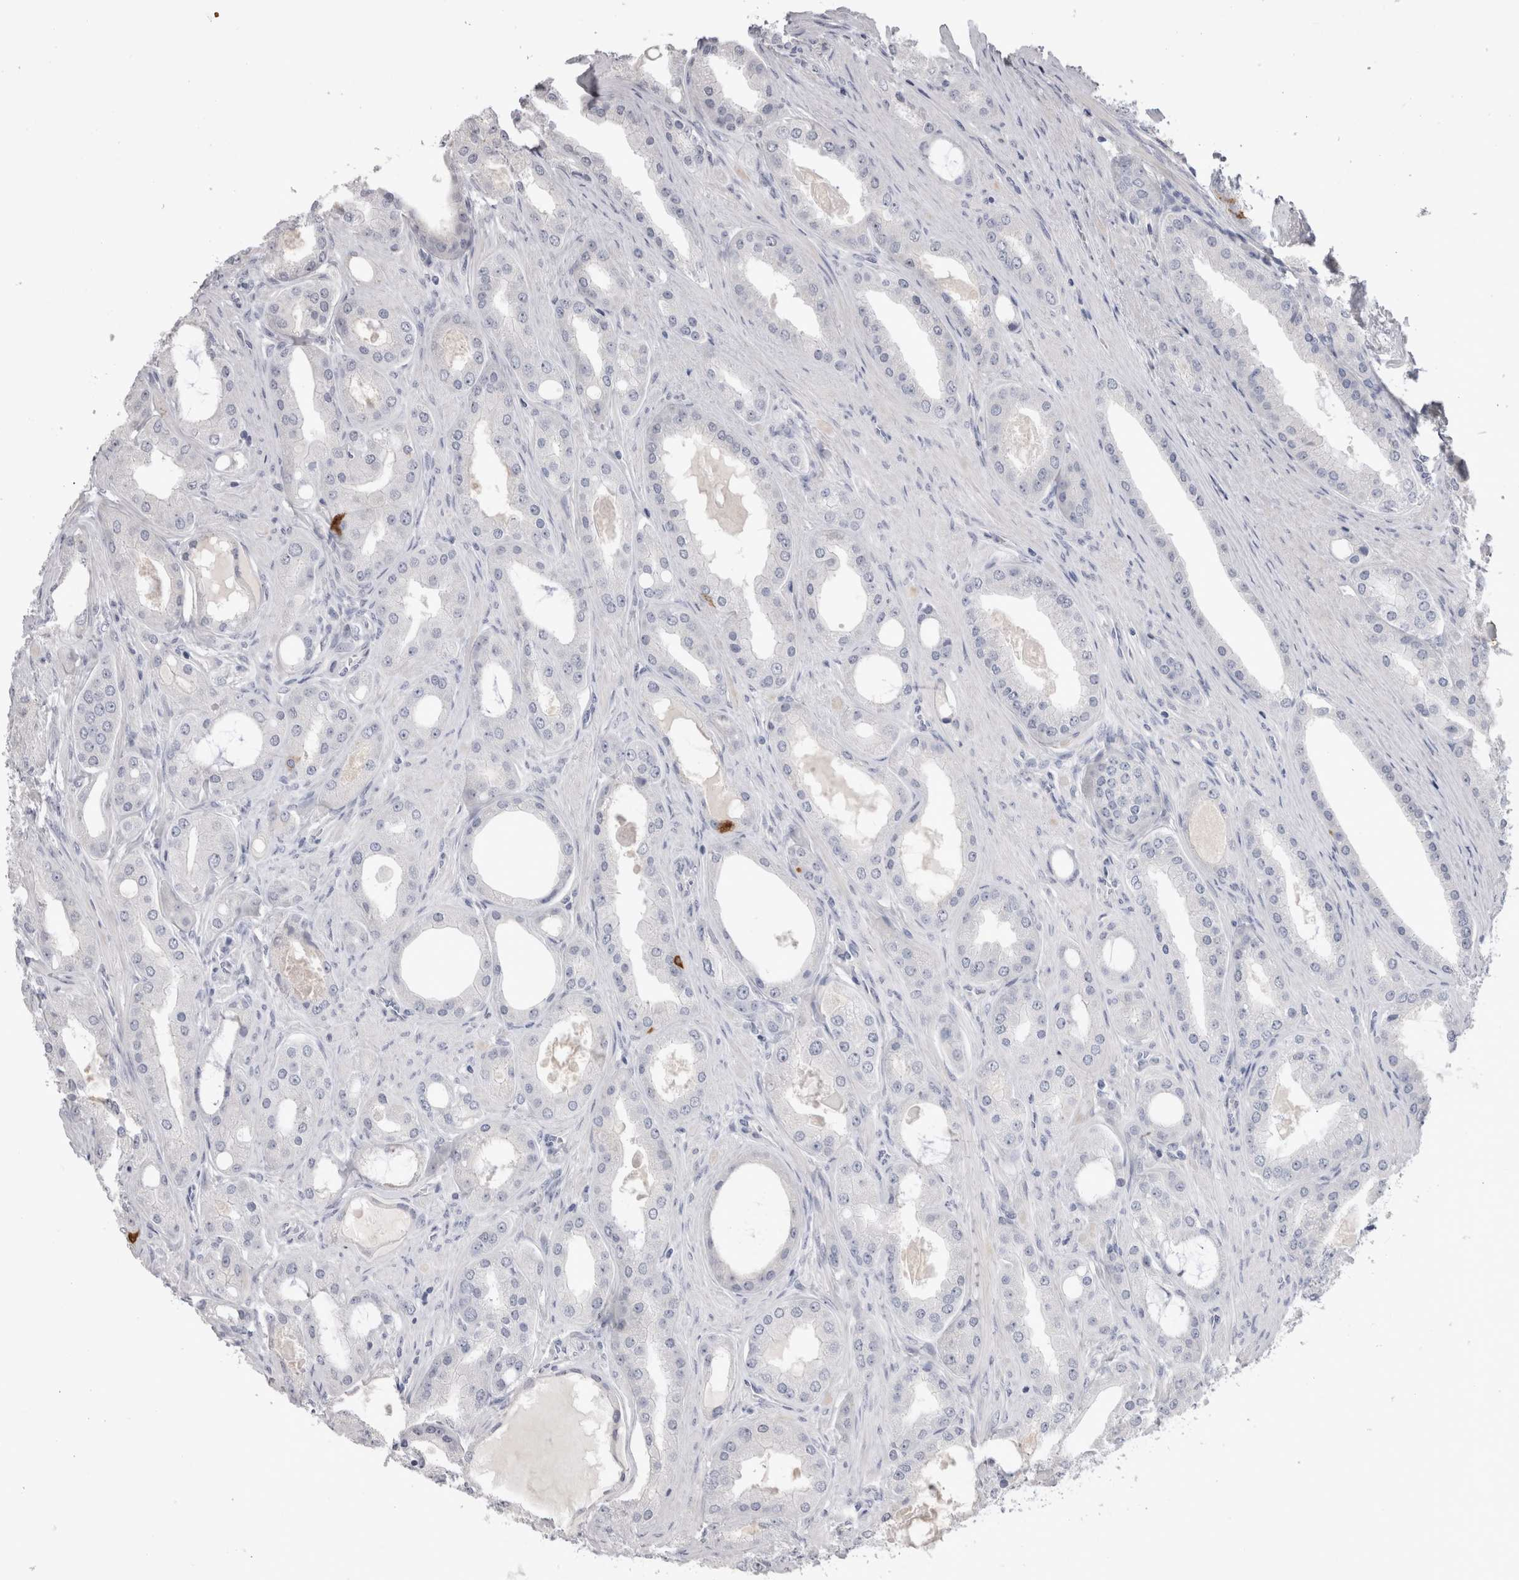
{"staining": {"intensity": "negative", "quantity": "none", "location": "none"}, "tissue": "prostate cancer", "cell_type": "Tumor cells", "image_type": "cancer", "snomed": [{"axis": "morphology", "description": "Adenocarcinoma, High grade"}, {"axis": "topography", "description": "Prostate"}], "caption": "High power microscopy histopathology image of an immunohistochemistry (IHC) photomicrograph of prostate cancer (high-grade adenocarcinoma), revealing no significant positivity in tumor cells.", "gene": "ADAM2", "patient": {"sex": "male", "age": 60}}